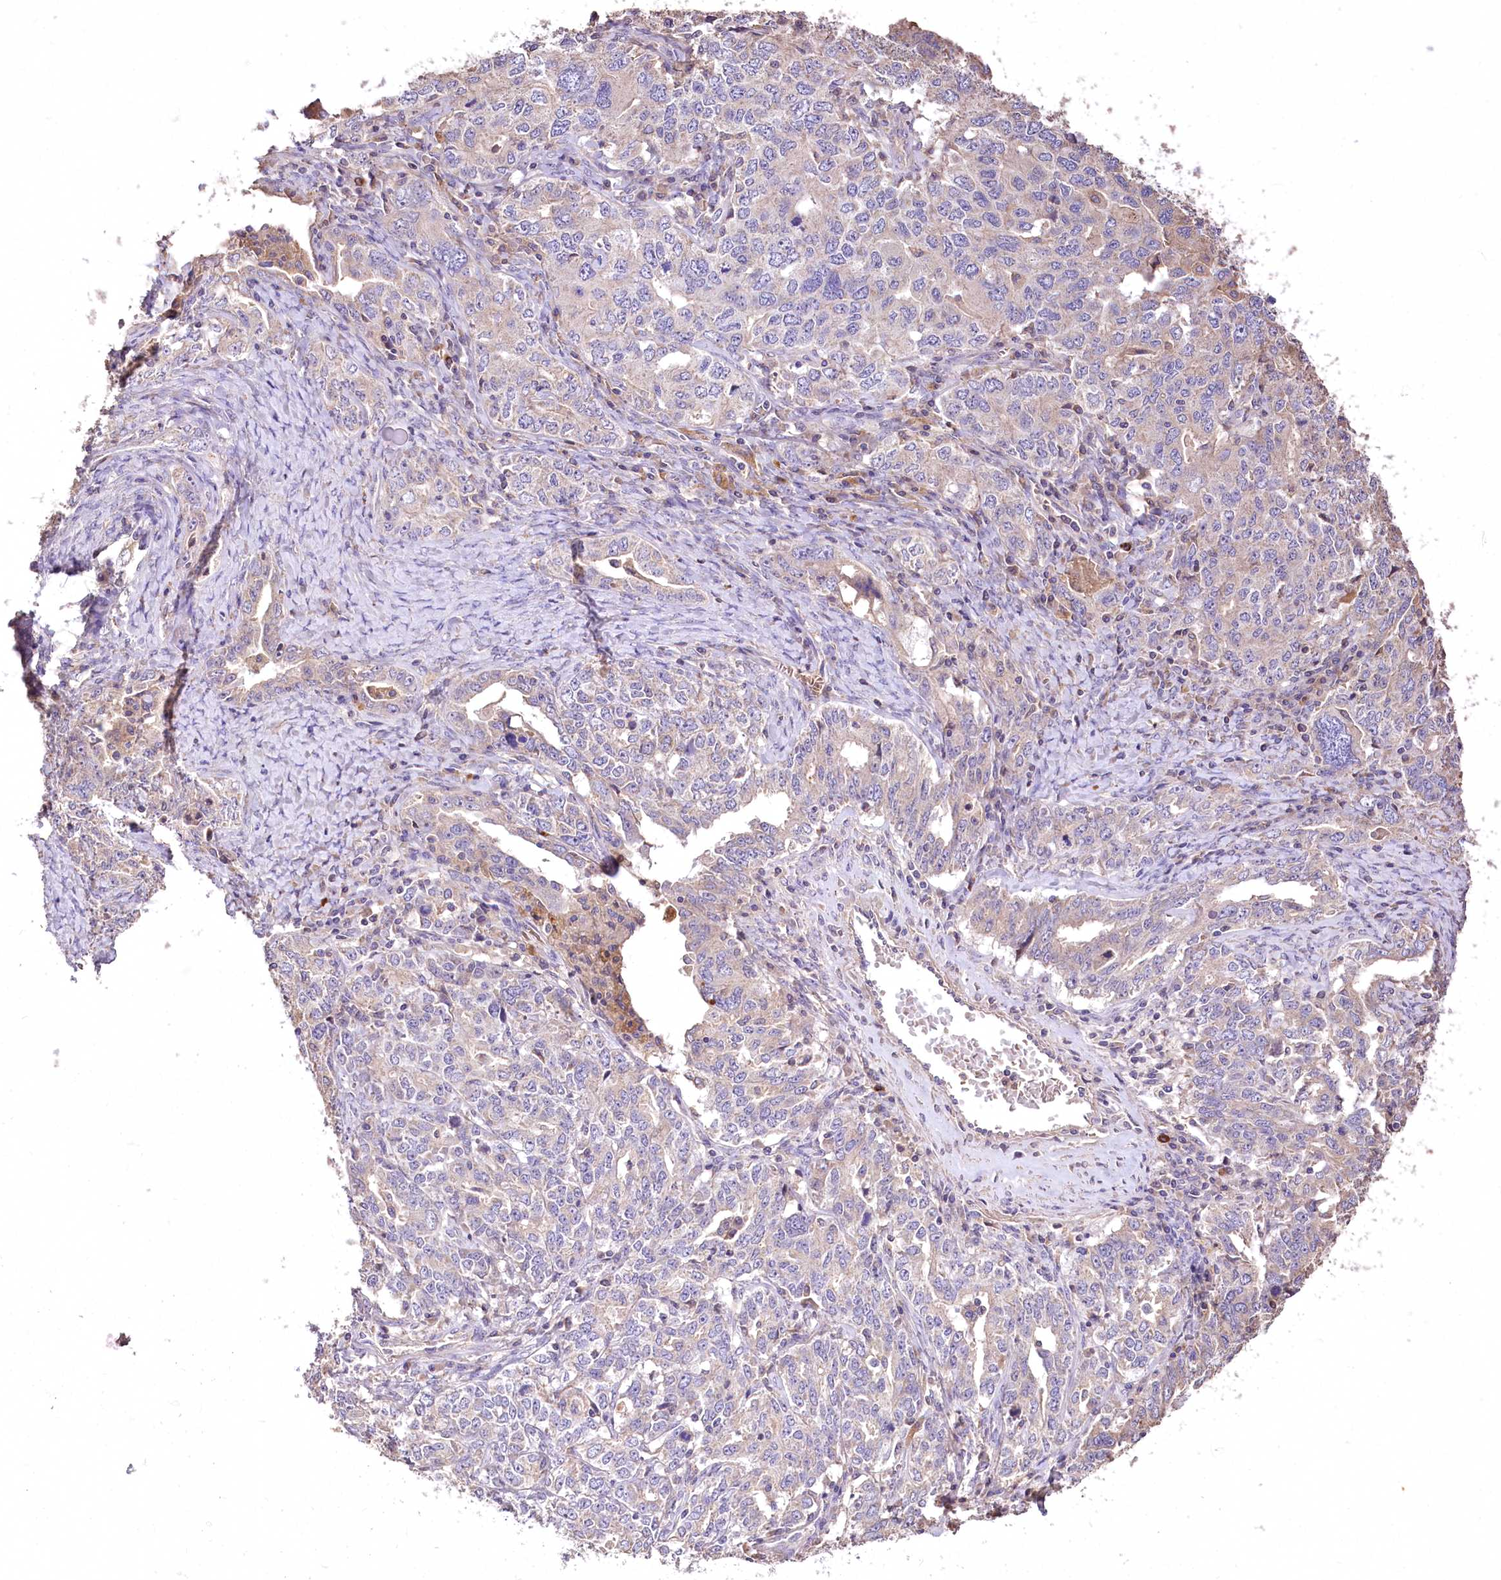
{"staining": {"intensity": "negative", "quantity": "none", "location": "none"}, "tissue": "ovarian cancer", "cell_type": "Tumor cells", "image_type": "cancer", "snomed": [{"axis": "morphology", "description": "Carcinoma, endometroid"}, {"axis": "topography", "description": "Ovary"}], "caption": "The histopathology image exhibits no significant expression in tumor cells of ovarian endometroid carcinoma.", "gene": "PCYOX1L", "patient": {"sex": "female", "age": 62}}